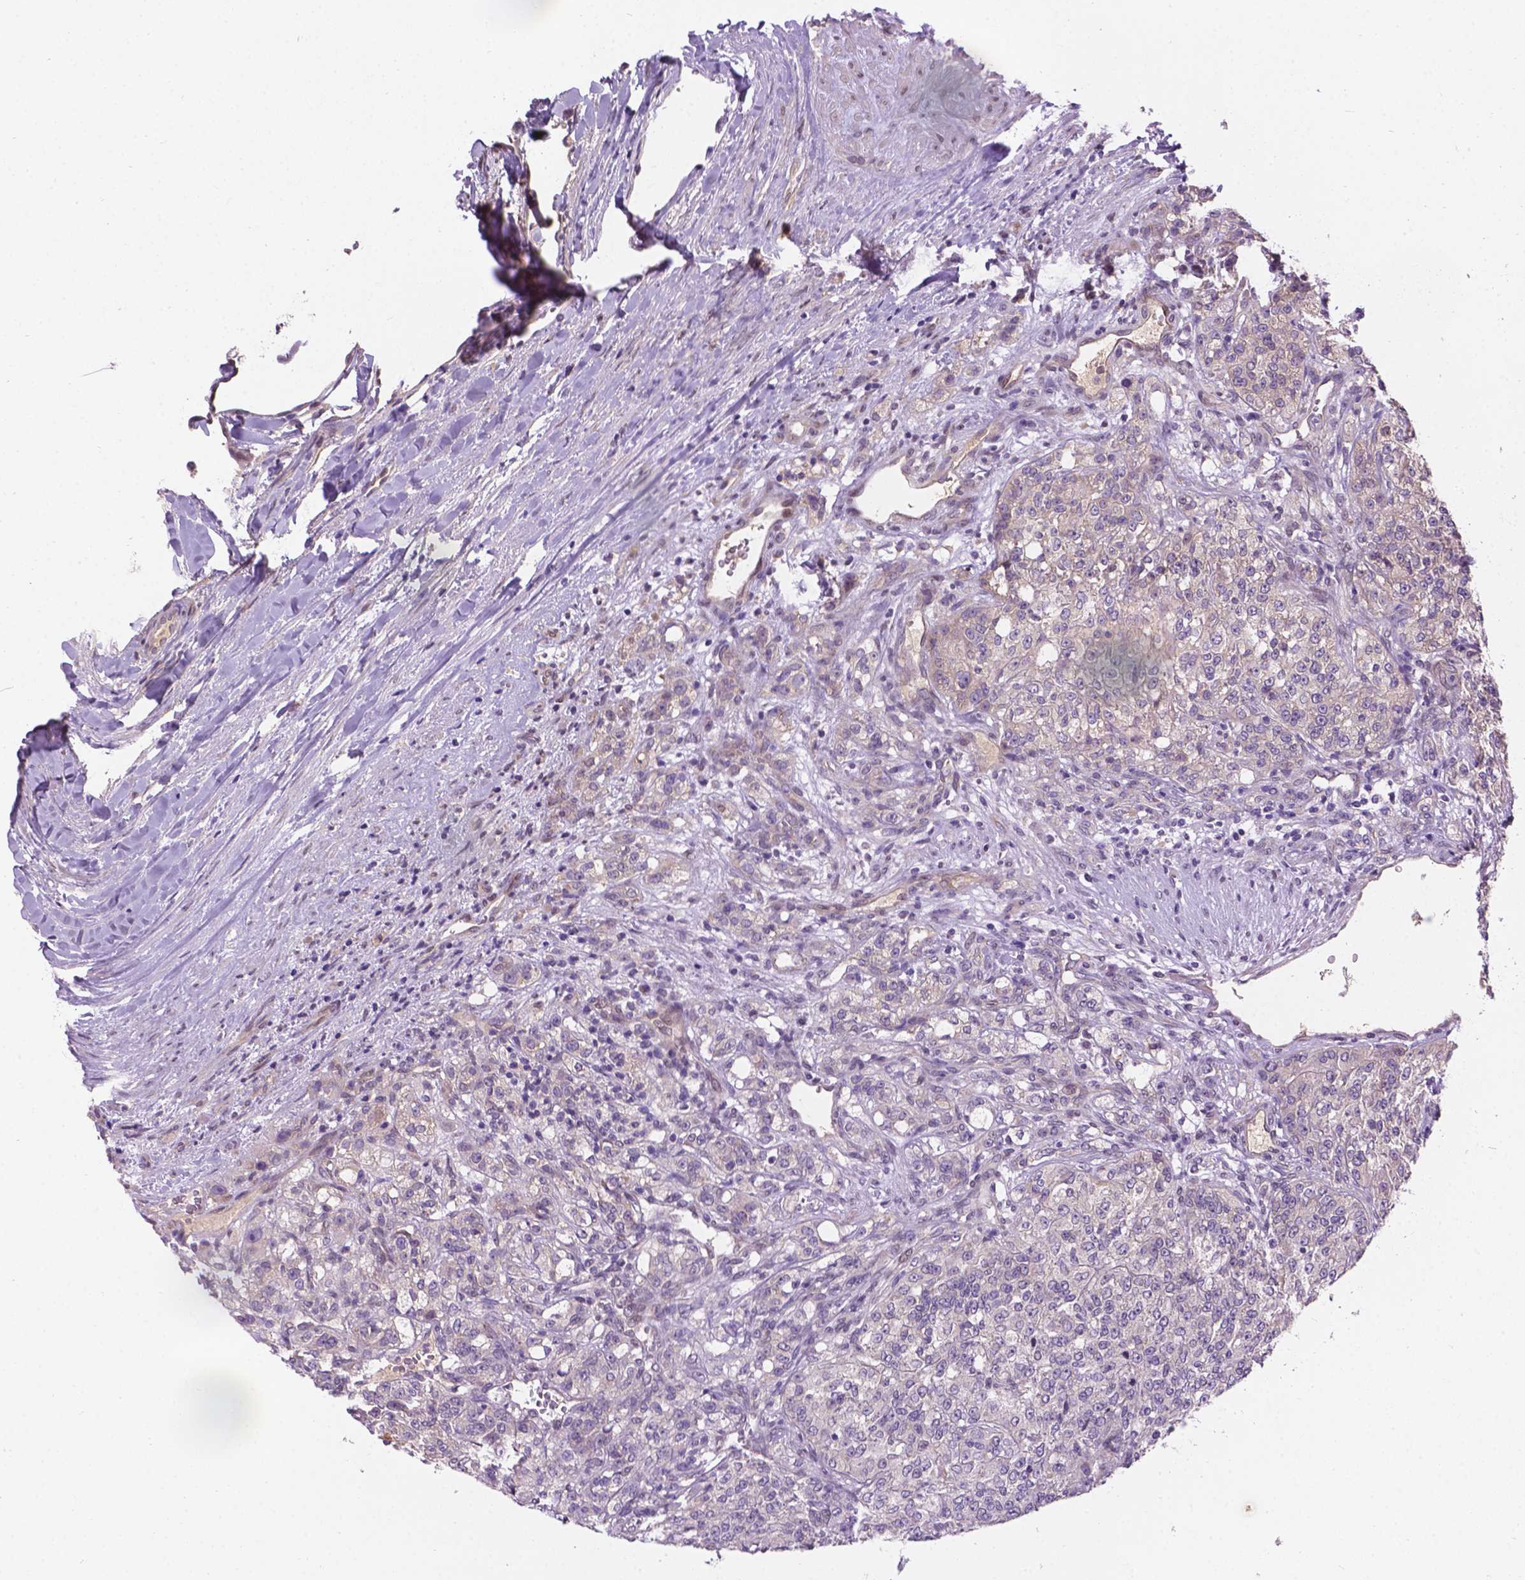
{"staining": {"intensity": "negative", "quantity": "none", "location": "none"}, "tissue": "renal cancer", "cell_type": "Tumor cells", "image_type": "cancer", "snomed": [{"axis": "morphology", "description": "Adenocarcinoma, NOS"}, {"axis": "topography", "description": "Kidney"}], "caption": "Histopathology image shows no significant protein positivity in tumor cells of adenocarcinoma (renal).", "gene": "IRF6", "patient": {"sex": "female", "age": 63}}